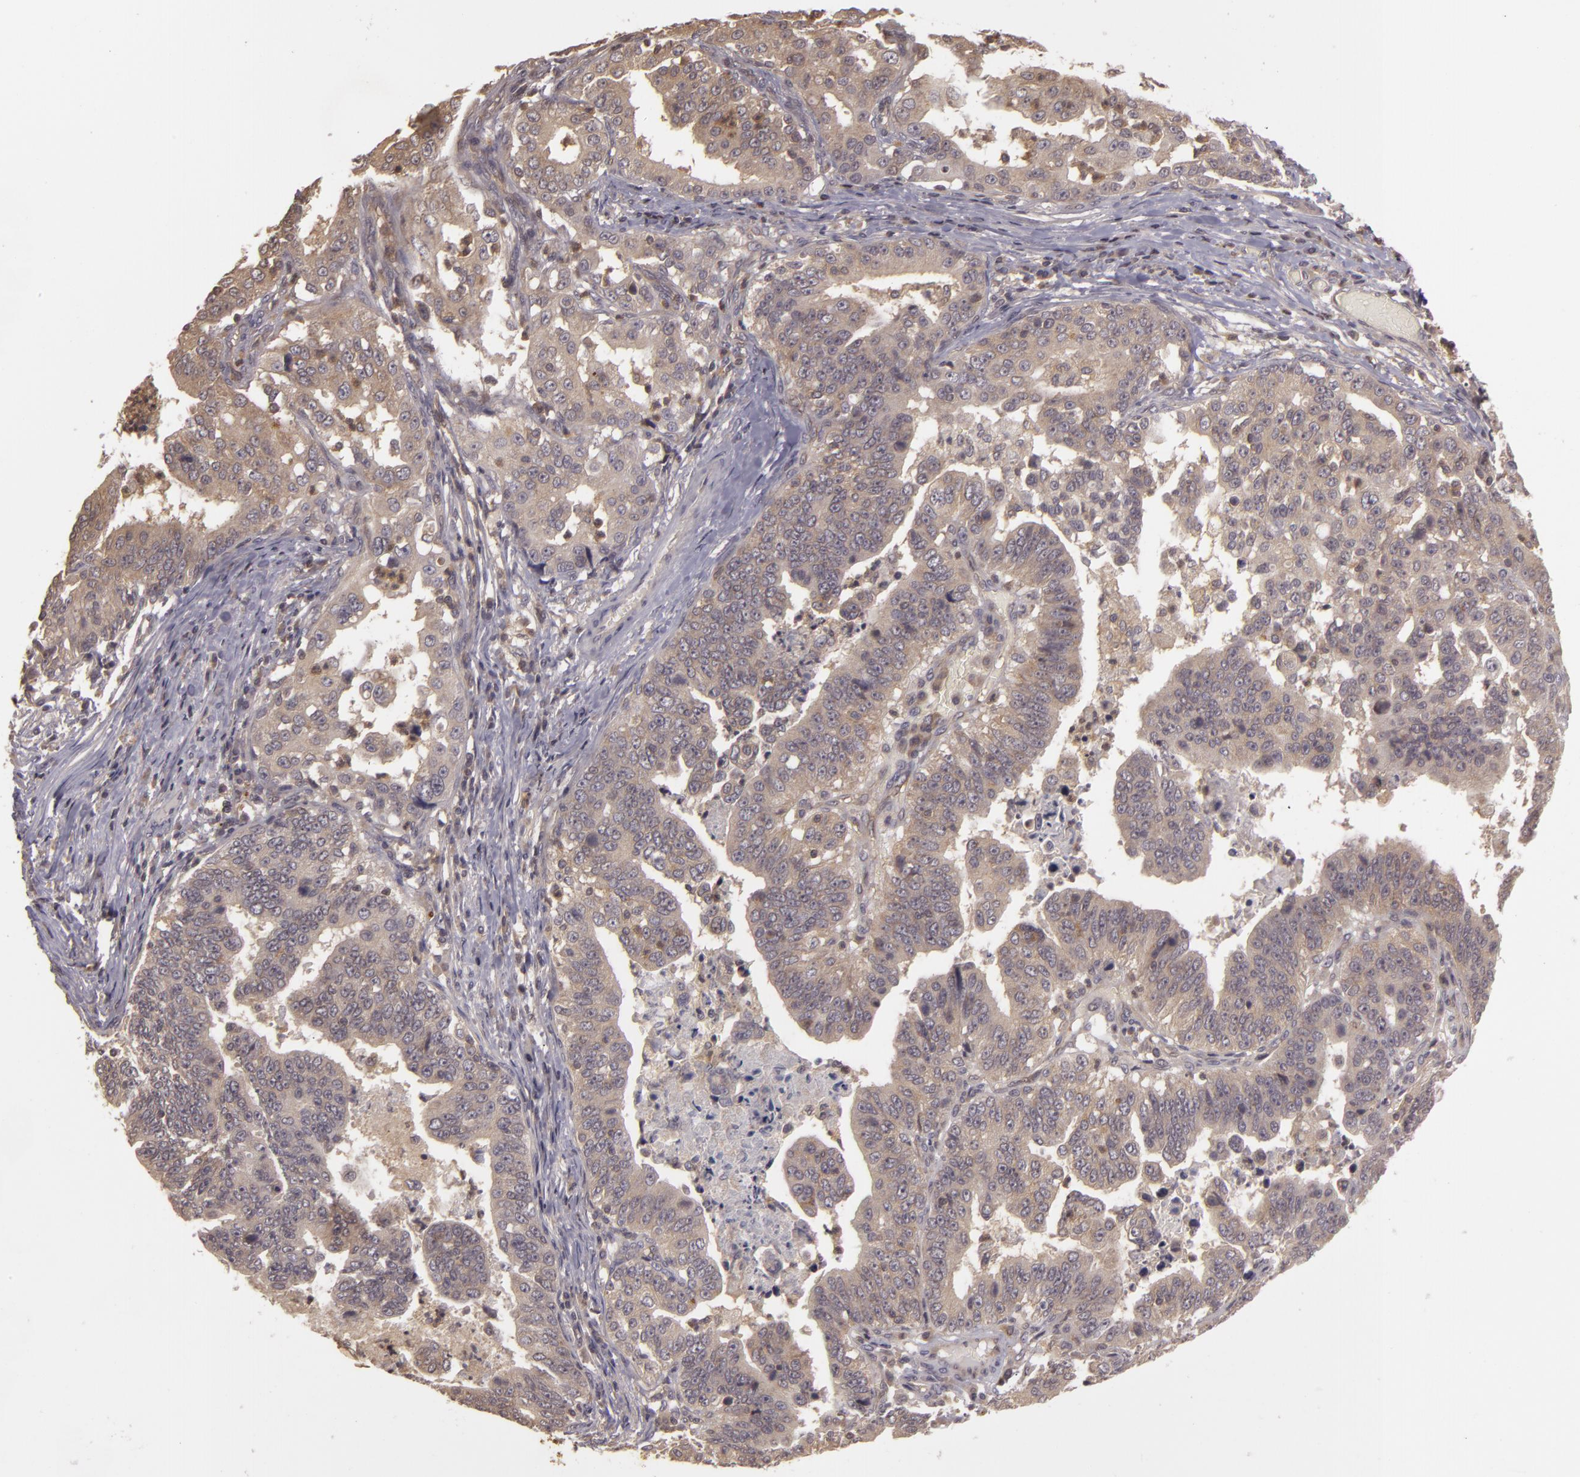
{"staining": {"intensity": "weak", "quantity": ">75%", "location": "cytoplasmic/membranous"}, "tissue": "stomach cancer", "cell_type": "Tumor cells", "image_type": "cancer", "snomed": [{"axis": "morphology", "description": "Adenocarcinoma, NOS"}, {"axis": "topography", "description": "Stomach, upper"}], "caption": "Human stomach cancer stained with a protein marker reveals weak staining in tumor cells.", "gene": "HRAS", "patient": {"sex": "female", "age": 50}}